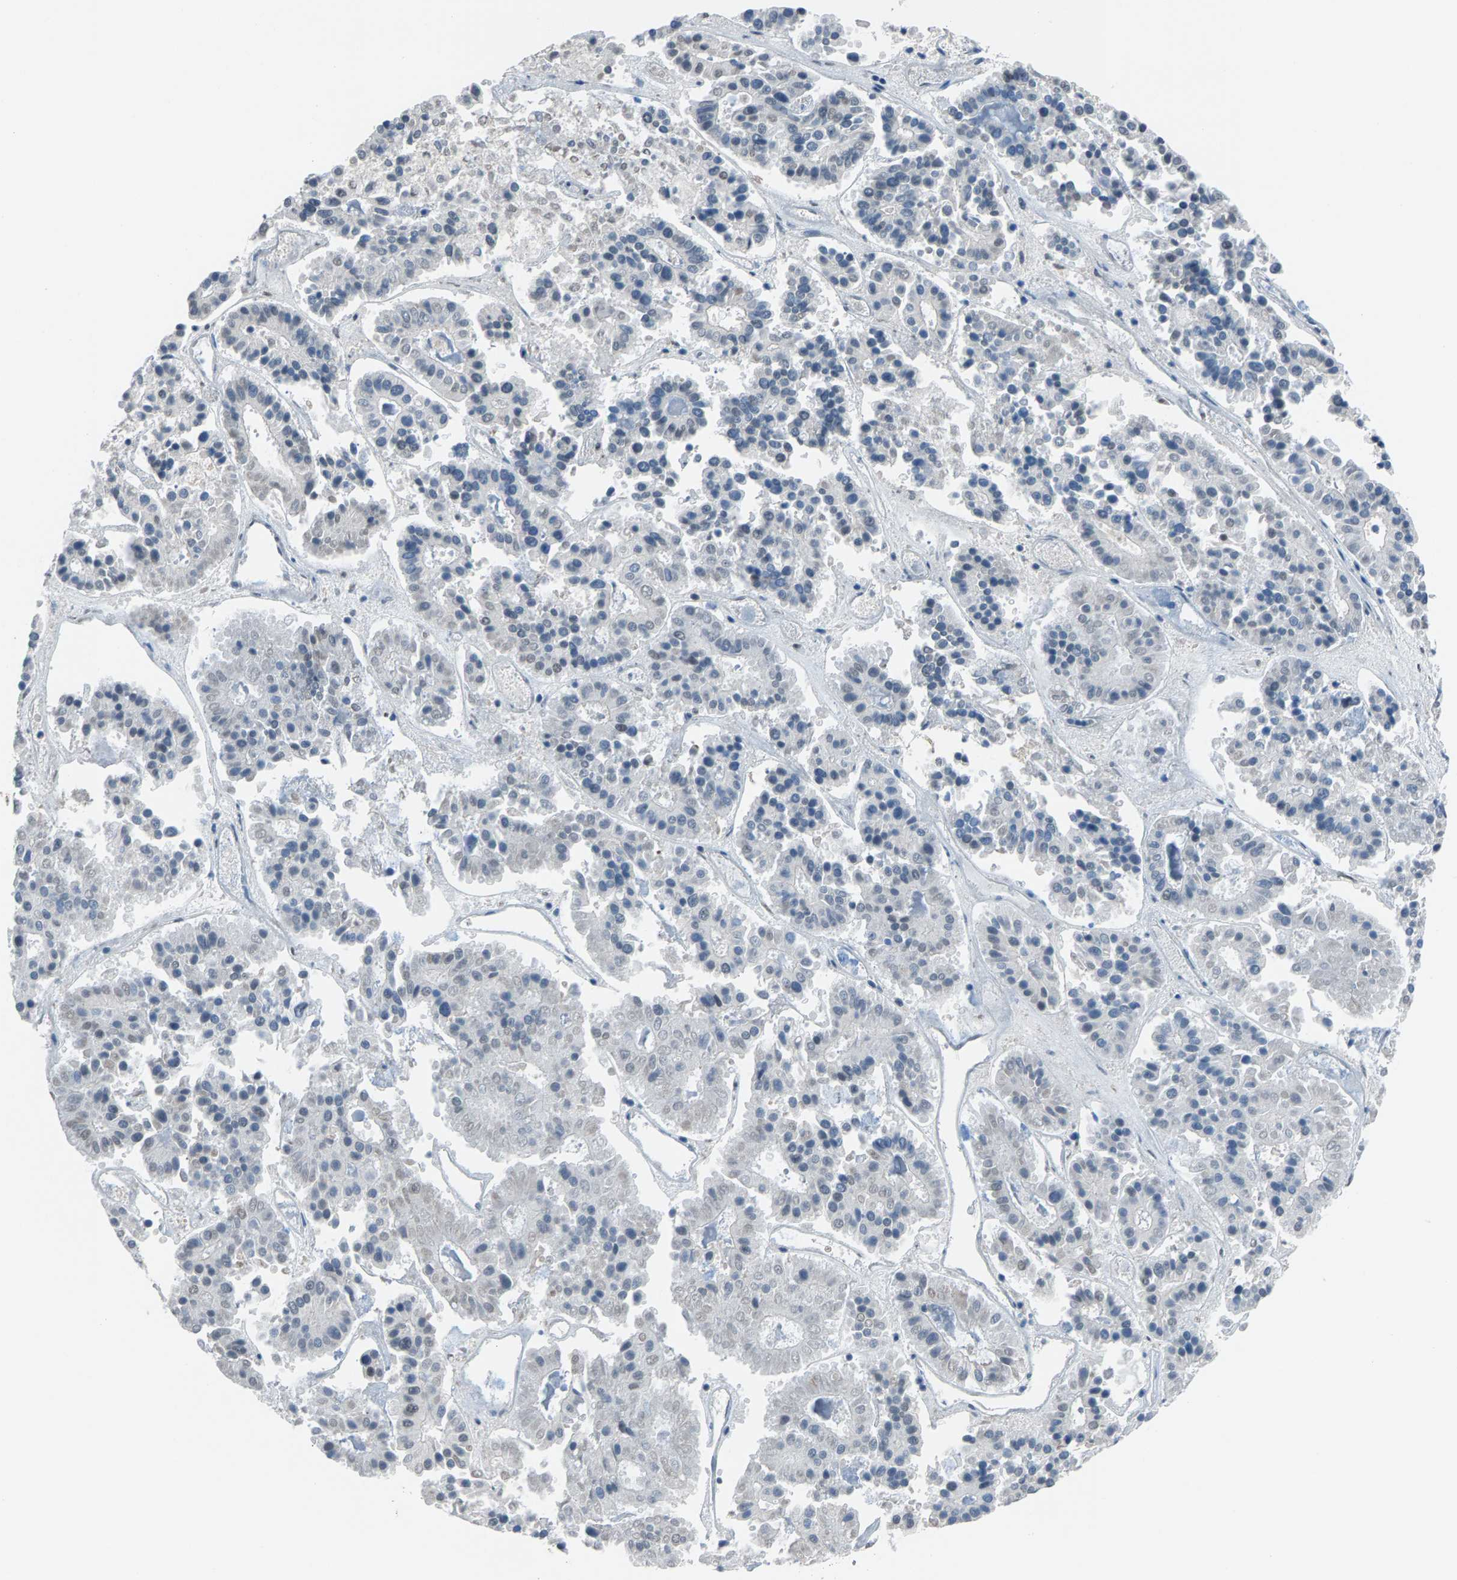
{"staining": {"intensity": "negative", "quantity": "none", "location": "none"}, "tissue": "pancreatic cancer", "cell_type": "Tumor cells", "image_type": "cancer", "snomed": [{"axis": "morphology", "description": "Adenocarcinoma, NOS"}, {"axis": "topography", "description": "Pancreas"}], "caption": "Image shows no significant protein expression in tumor cells of pancreatic adenocarcinoma. The staining was performed using DAB to visualize the protein expression in brown, while the nuclei were stained in blue with hematoxylin (Magnification: 20x).", "gene": "ZNF276", "patient": {"sex": "male", "age": 50}}